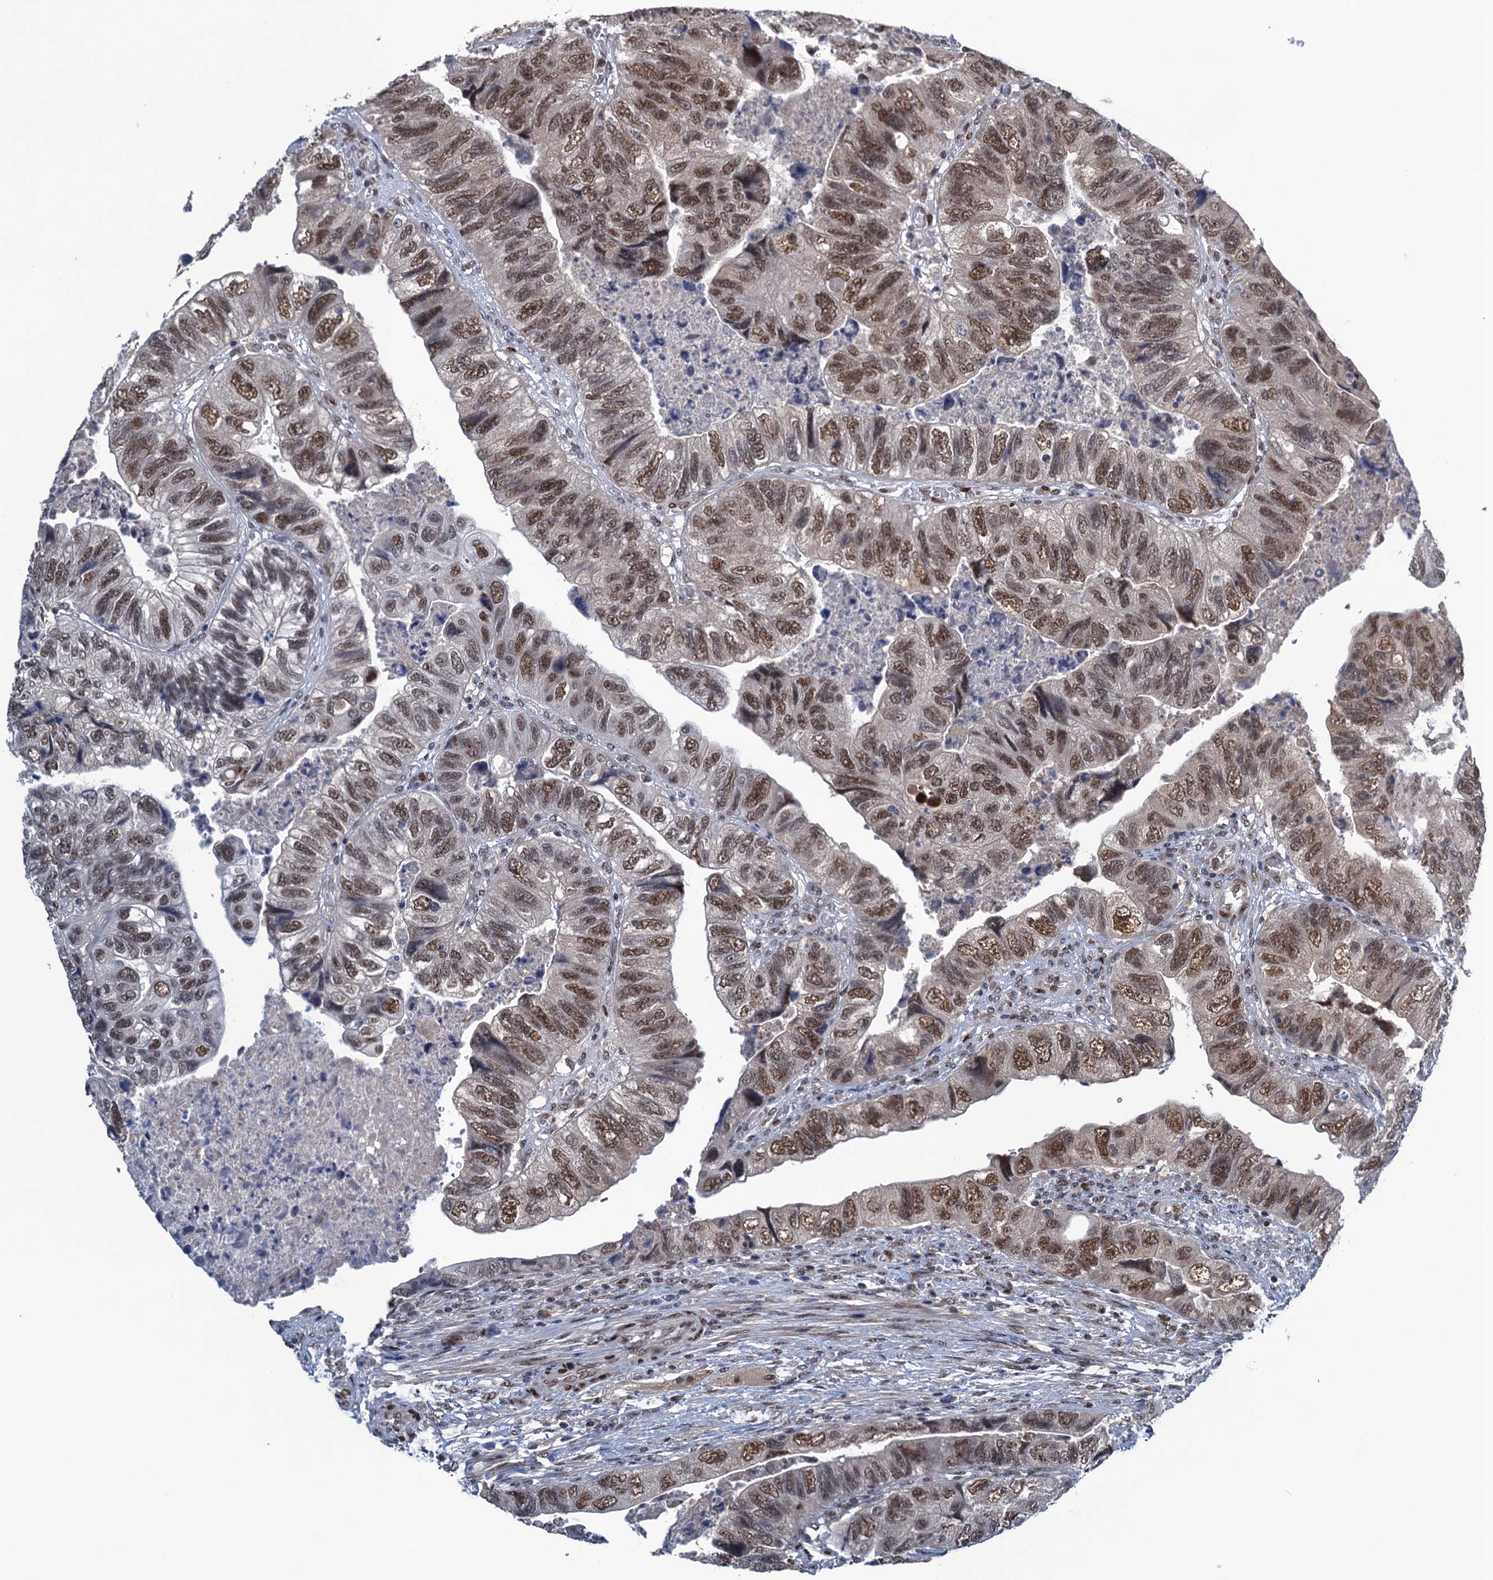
{"staining": {"intensity": "moderate", "quantity": ">75%", "location": "nuclear"}, "tissue": "colorectal cancer", "cell_type": "Tumor cells", "image_type": "cancer", "snomed": [{"axis": "morphology", "description": "Adenocarcinoma, NOS"}, {"axis": "topography", "description": "Rectum"}], "caption": "Colorectal cancer (adenocarcinoma) stained with a protein marker shows moderate staining in tumor cells.", "gene": "SAE1", "patient": {"sex": "male", "age": 63}}